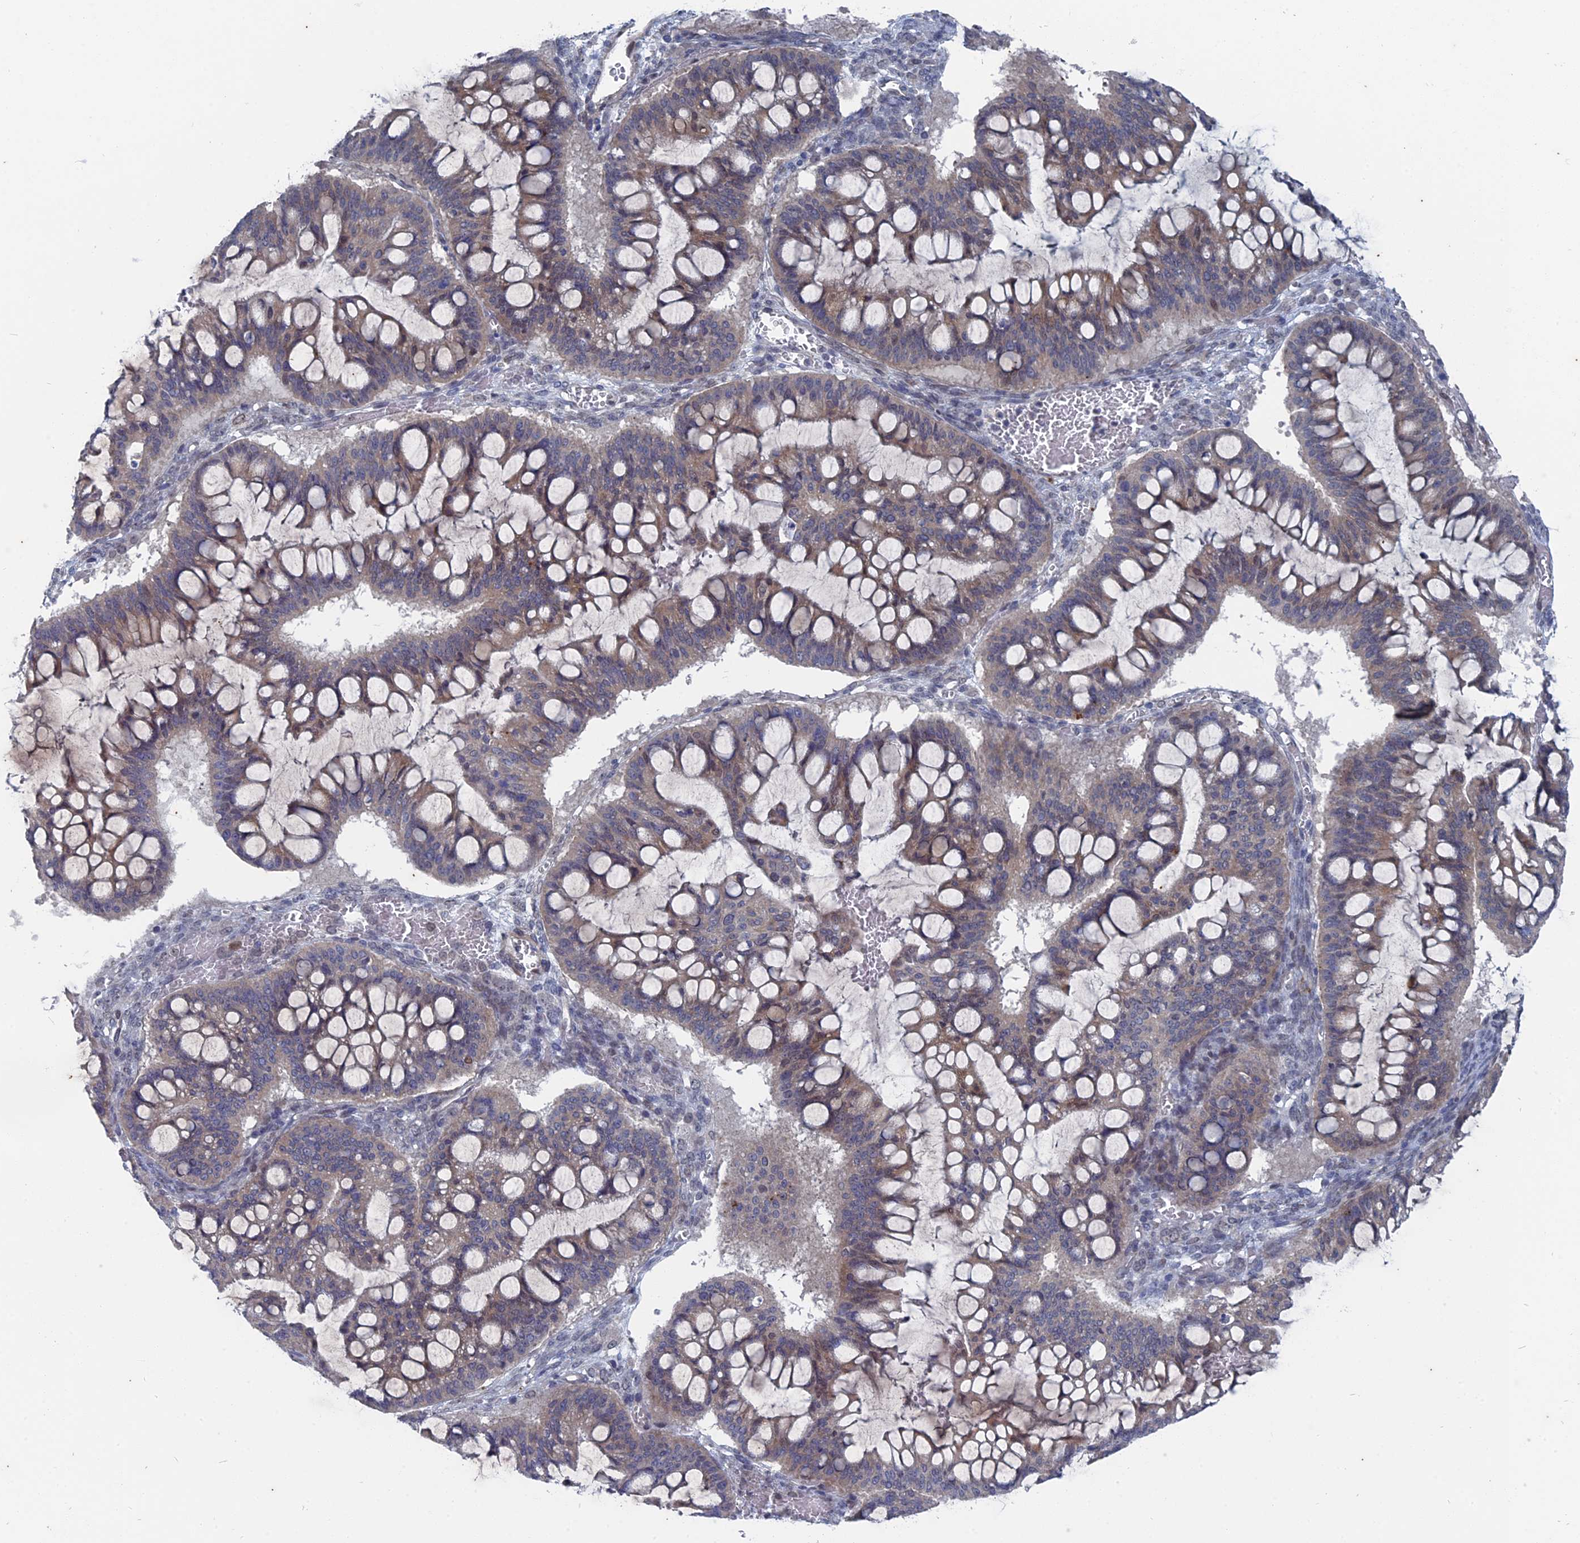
{"staining": {"intensity": "weak", "quantity": "25%-75%", "location": "cytoplasmic/membranous"}, "tissue": "ovarian cancer", "cell_type": "Tumor cells", "image_type": "cancer", "snomed": [{"axis": "morphology", "description": "Cystadenocarcinoma, mucinous, NOS"}, {"axis": "topography", "description": "Ovary"}], "caption": "Tumor cells reveal weak cytoplasmic/membranous expression in approximately 25%-75% of cells in ovarian mucinous cystadenocarcinoma.", "gene": "MTRF1", "patient": {"sex": "female", "age": 73}}